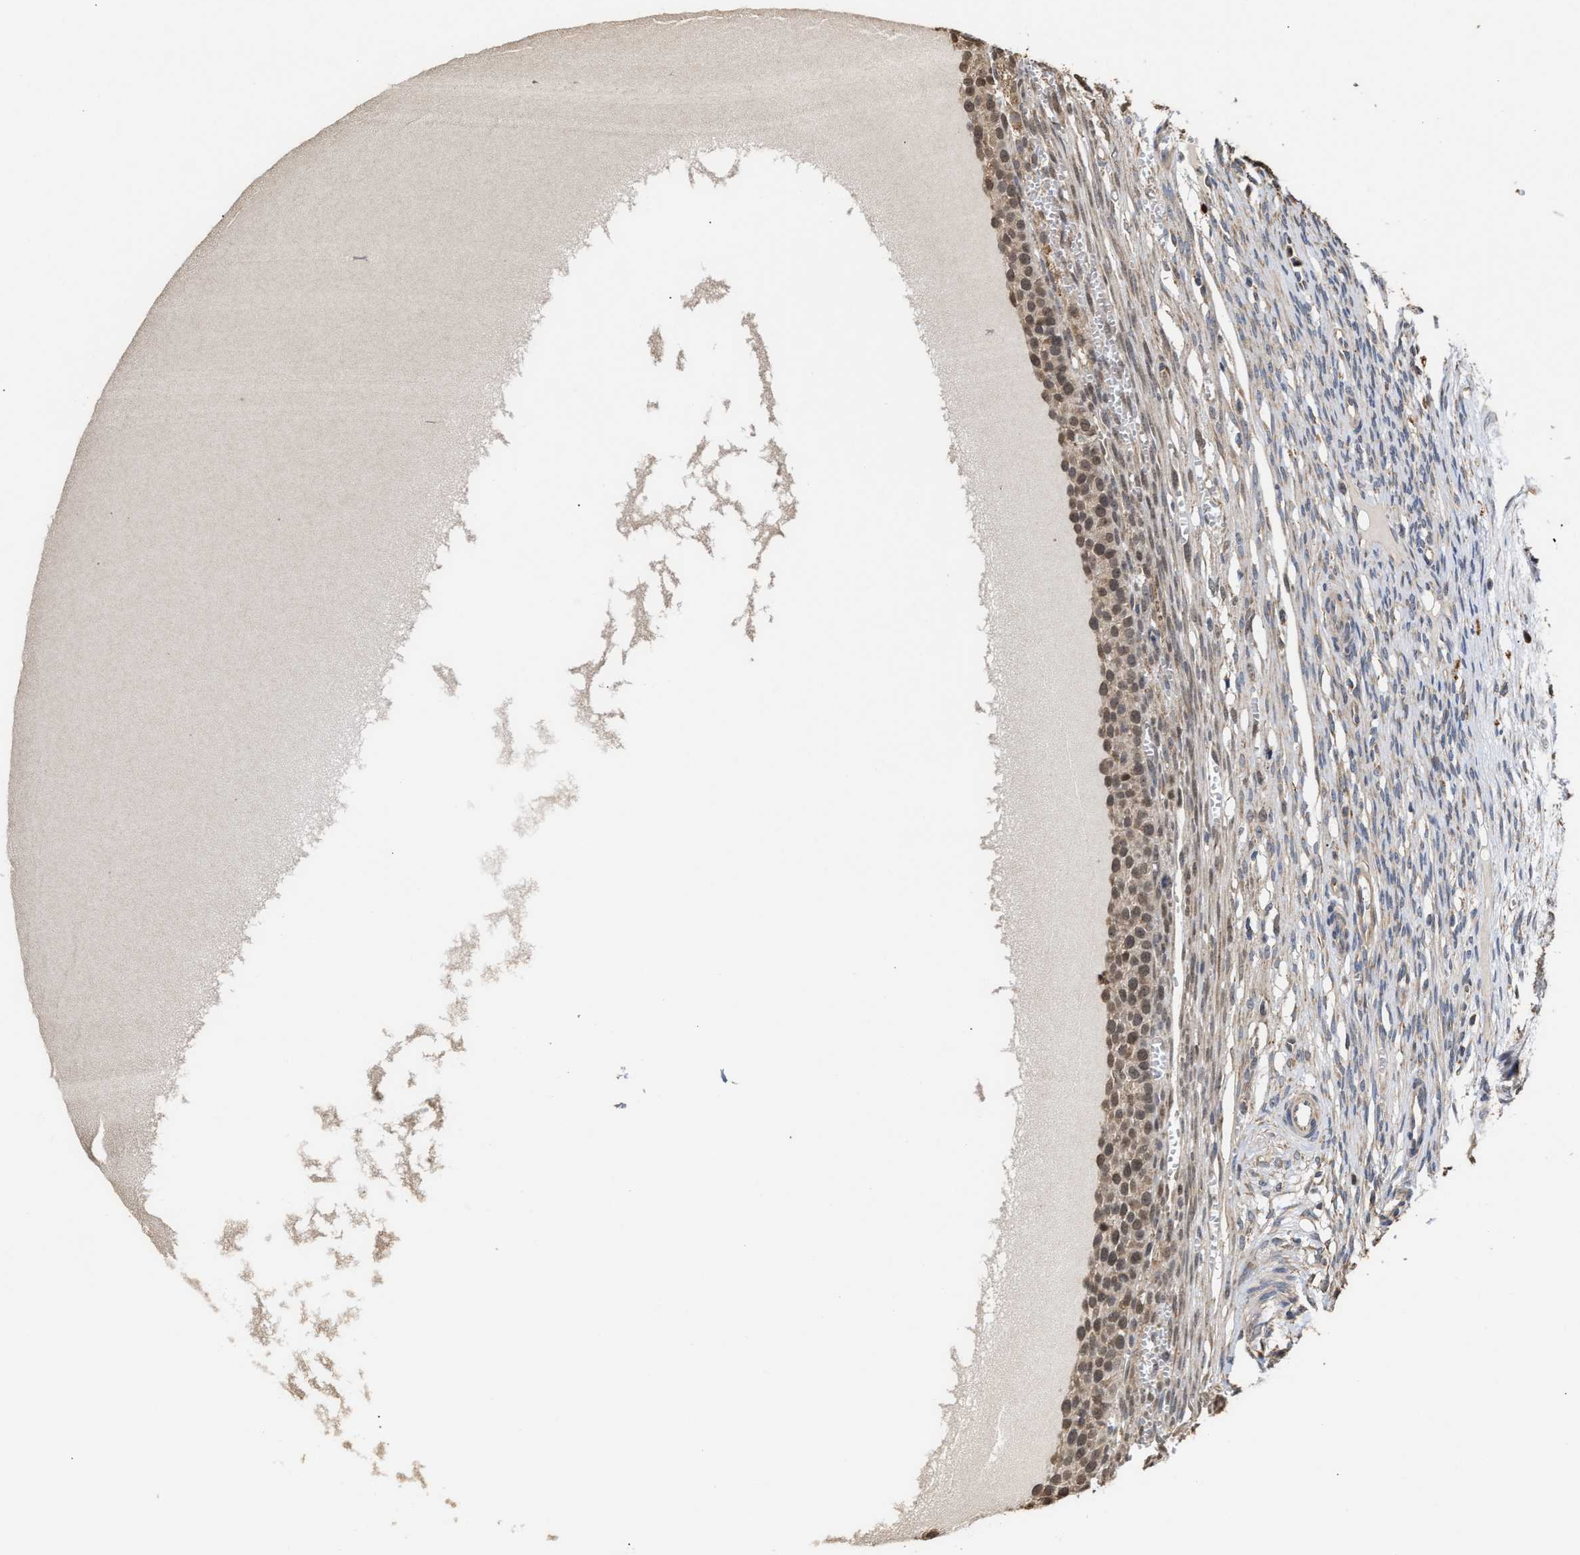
{"staining": {"intensity": "strong", "quantity": ">75%", "location": "cytoplasmic/membranous,nuclear"}, "tissue": "ovary", "cell_type": "Follicle cells", "image_type": "normal", "snomed": [{"axis": "morphology", "description": "Normal tissue, NOS"}, {"axis": "topography", "description": "Ovary"}], "caption": "Benign ovary was stained to show a protein in brown. There is high levels of strong cytoplasmic/membranous,nuclear positivity in approximately >75% of follicle cells.", "gene": "GOSR1", "patient": {"sex": "female", "age": 33}}